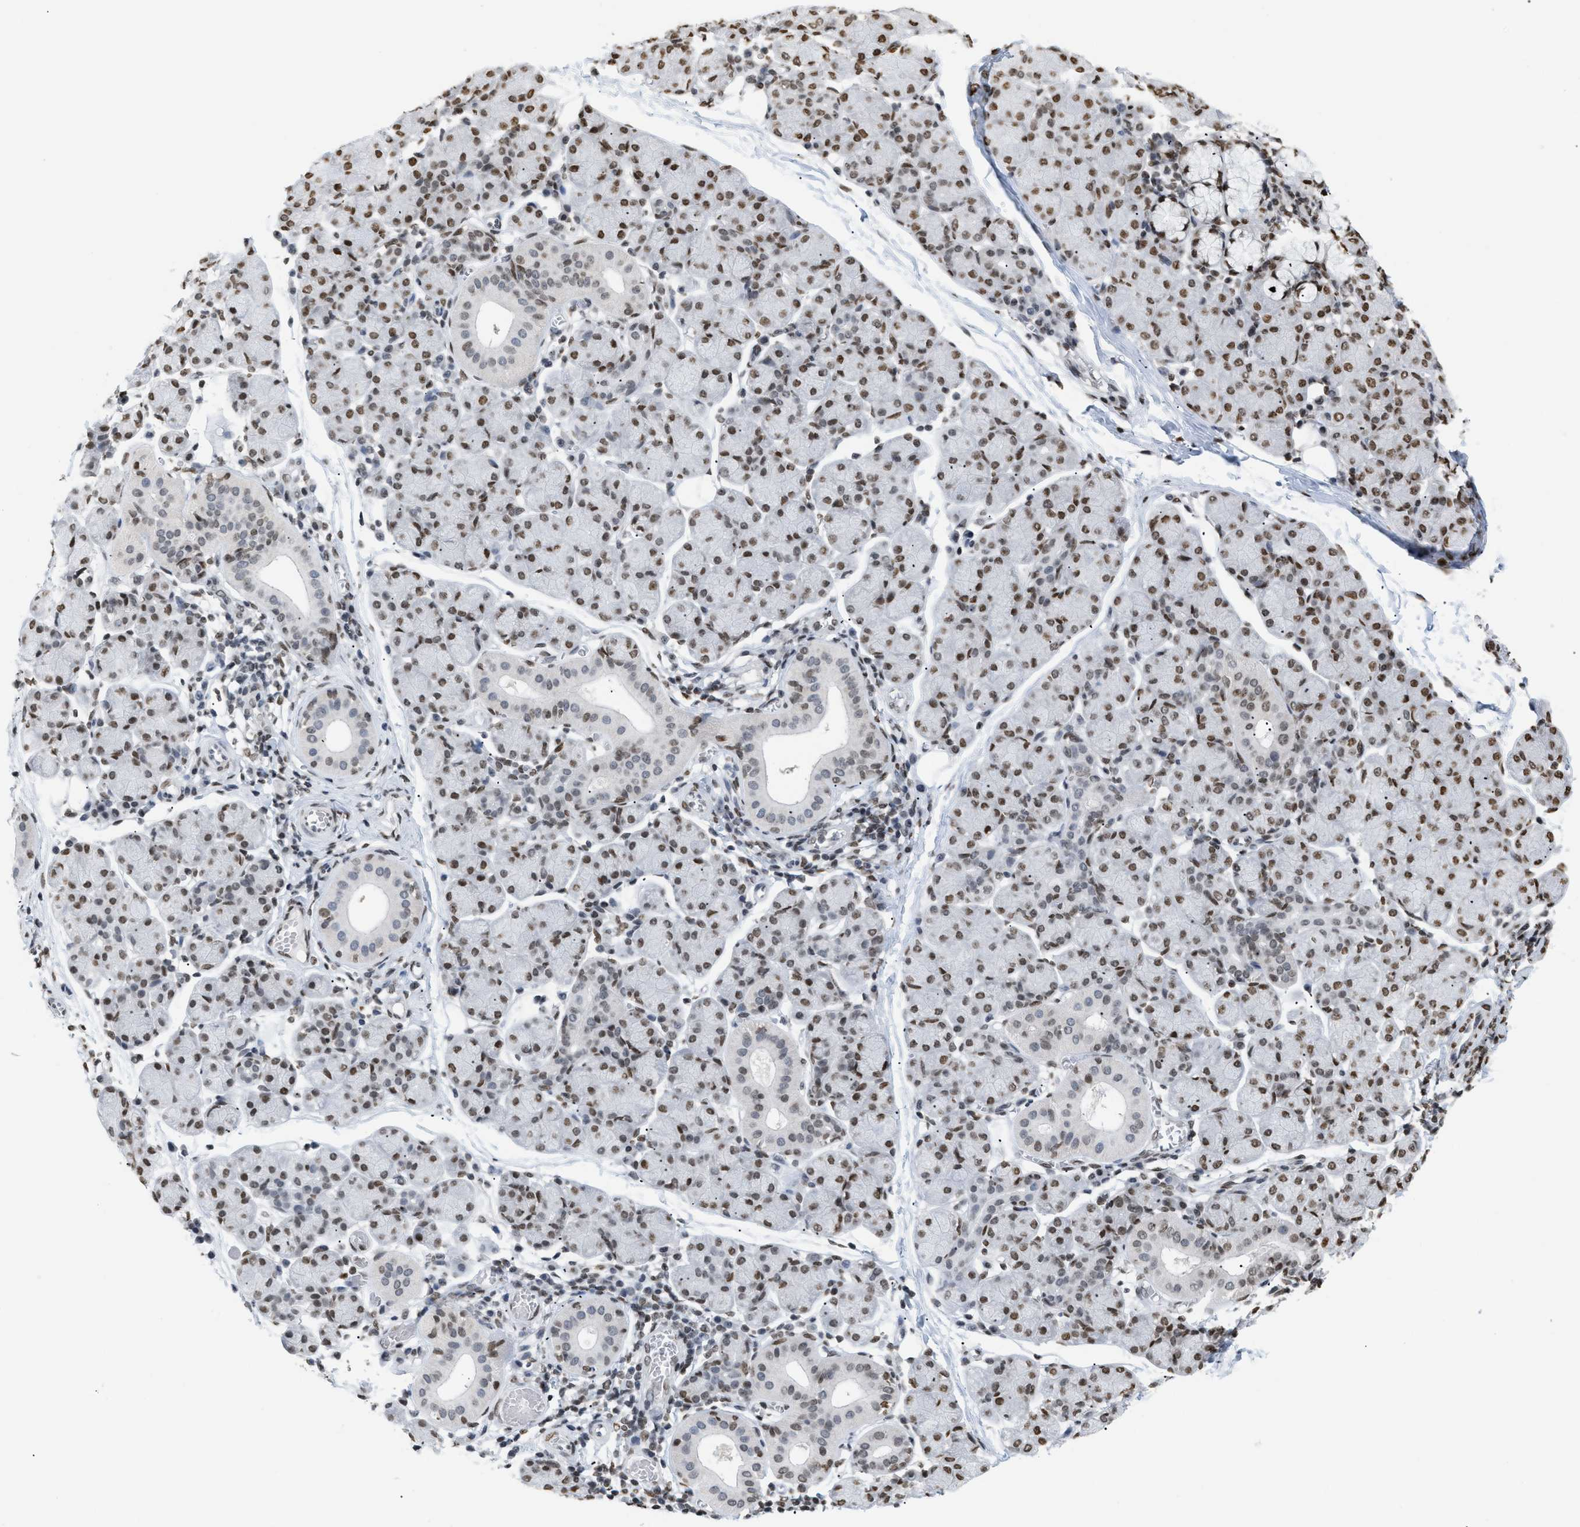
{"staining": {"intensity": "moderate", "quantity": ">75%", "location": "nuclear"}, "tissue": "salivary gland", "cell_type": "Glandular cells", "image_type": "normal", "snomed": [{"axis": "morphology", "description": "Normal tissue, NOS"}, {"axis": "morphology", "description": "Inflammation, NOS"}, {"axis": "topography", "description": "Lymph node"}, {"axis": "topography", "description": "Salivary gland"}], "caption": "Brown immunohistochemical staining in benign salivary gland shows moderate nuclear expression in about >75% of glandular cells.", "gene": "HMGN2", "patient": {"sex": "male", "age": 3}}